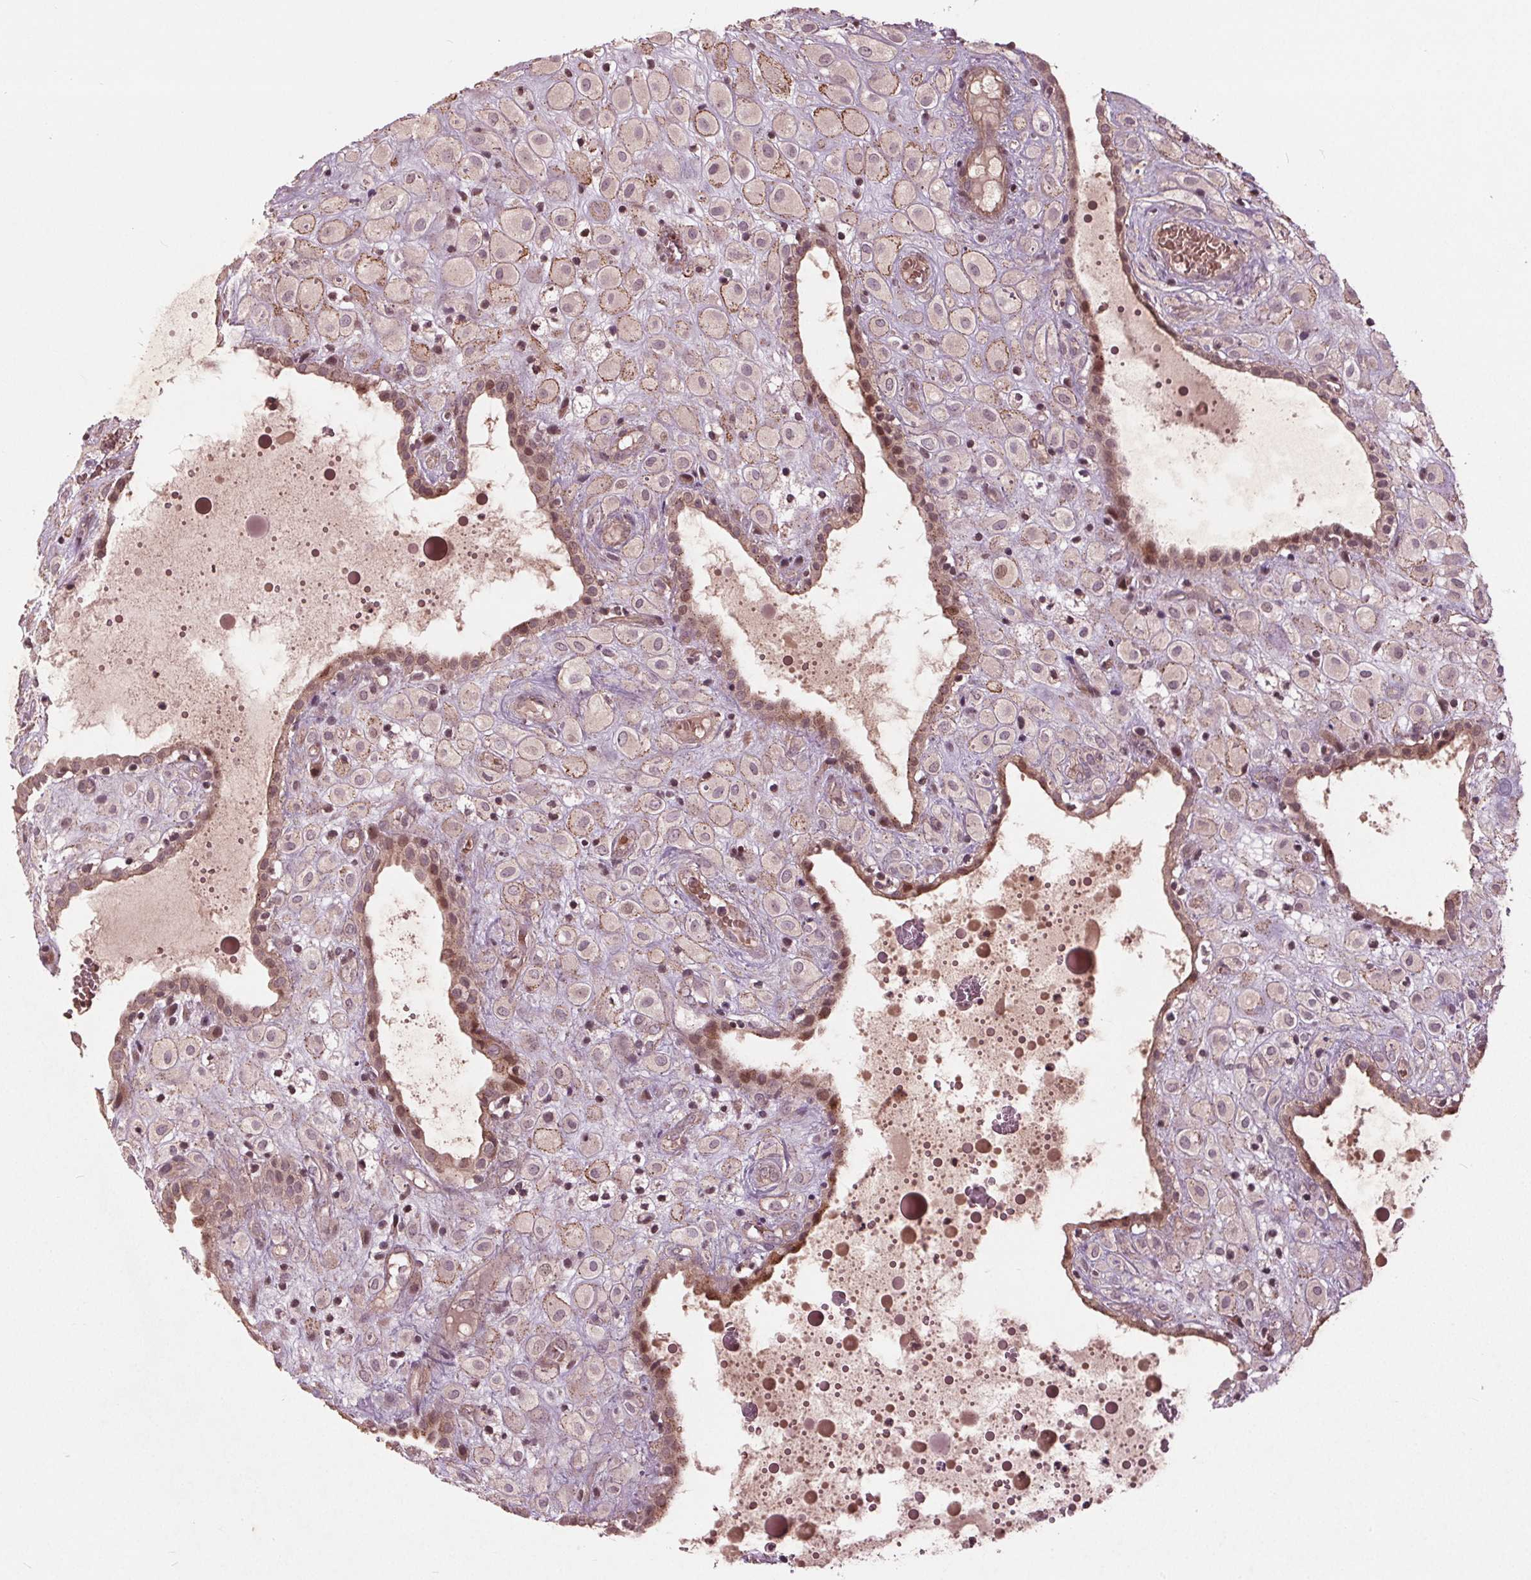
{"staining": {"intensity": "moderate", "quantity": "<25%", "location": "cytoplasmic/membranous,nuclear"}, "tissue": "placenta", "cell_type": "Decidual cells", "image_type": "normal", "snomed": [{"axis": "morphology", "description": "Normal tissue, NOS"}, {"axis": "topography", "description": "Placenta"}], "caption": "Unremarkable placenta was stained to show a protein in brown. There is low levels of moderate cytoplasmic/membranous,nuclear staining in approximately <25% of decidual cells. (DAB (3,3'-diaminobenzidine) IHC with brightfield microscopy, high magnification).", "gene": "CDKL4", "patient": {"sex": "female", "age": 24}}